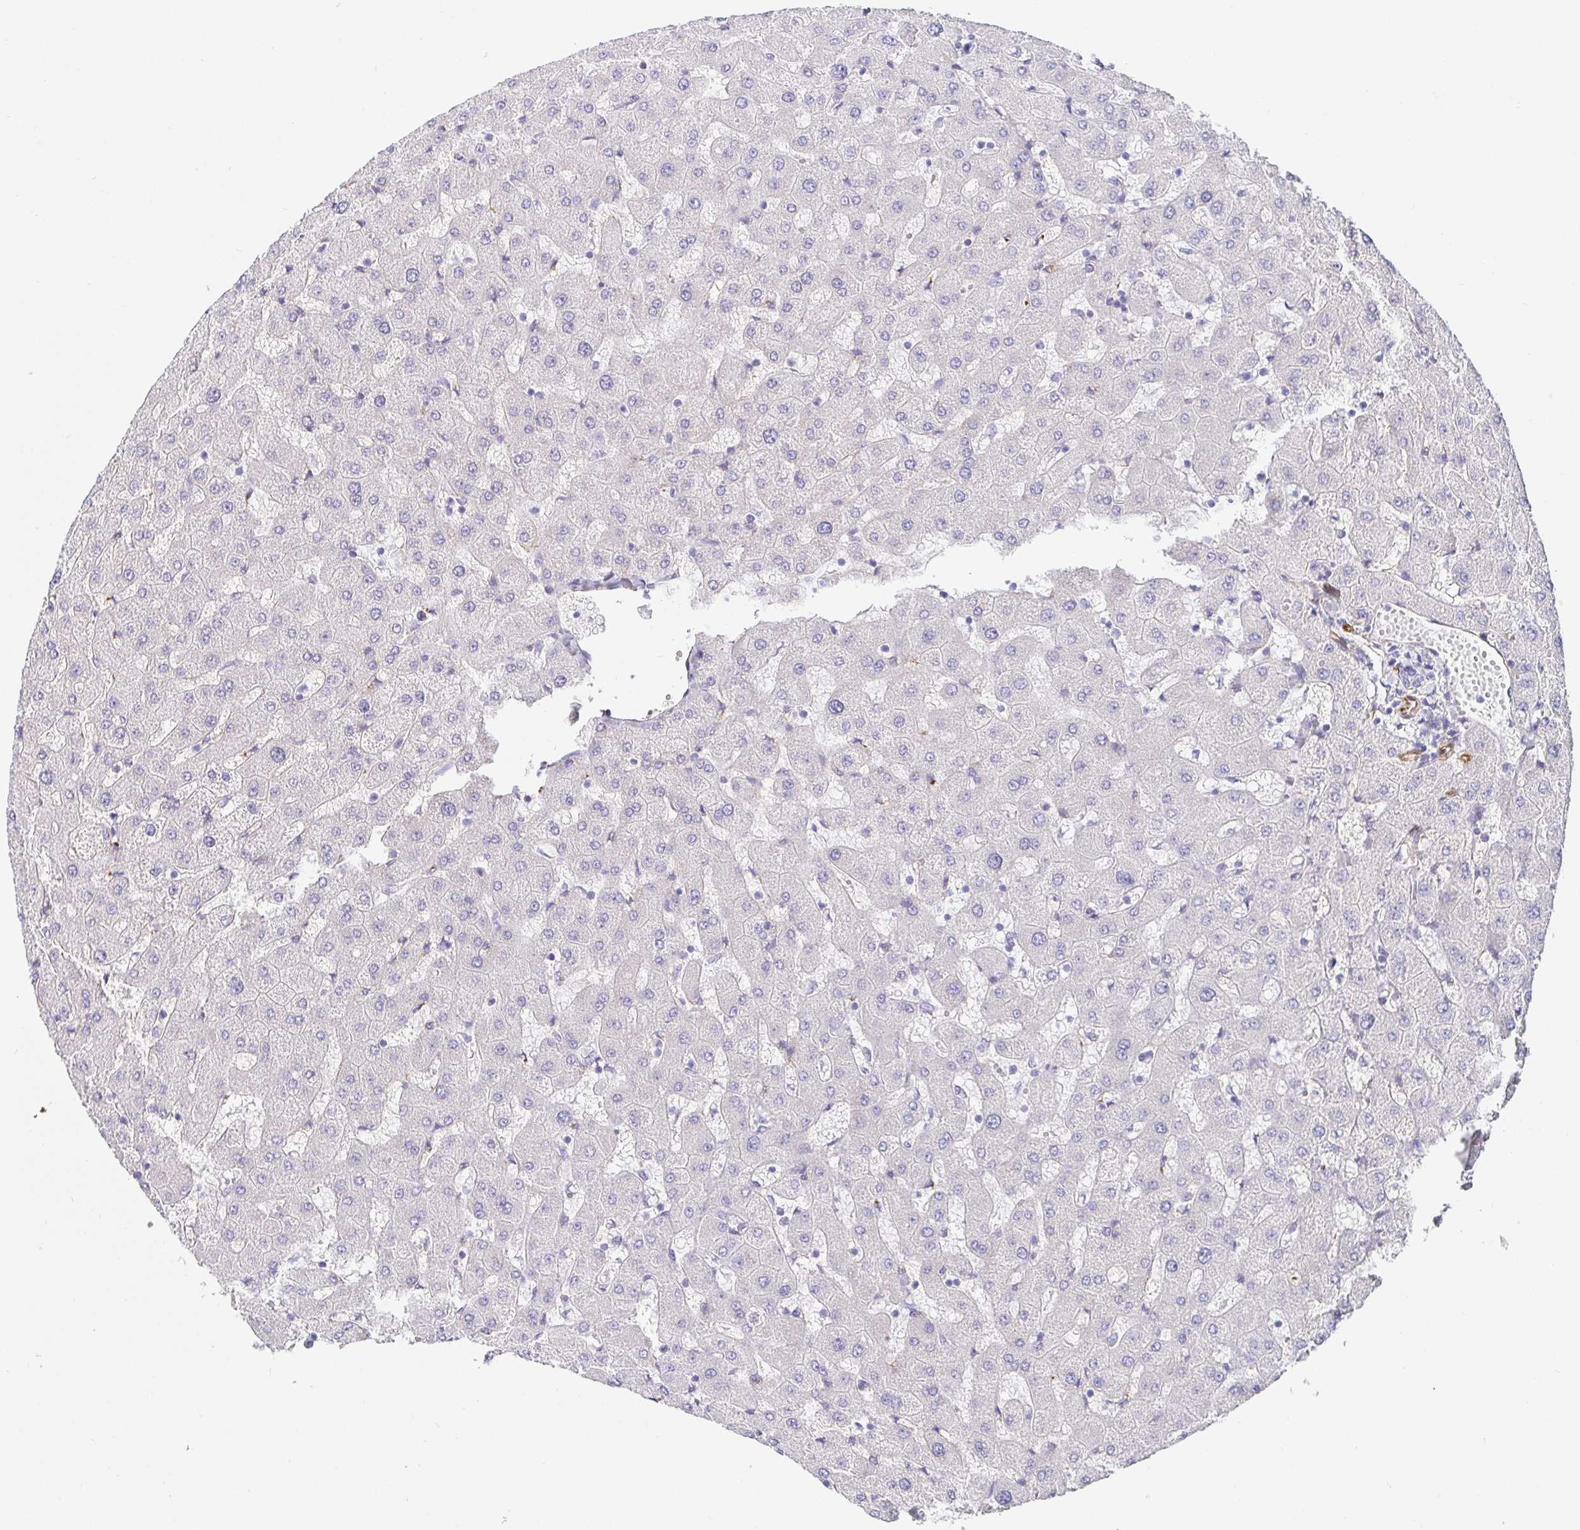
{"staining": {"intensity": "negative", "quantity": "none", "location": "none"}, "tissue": "liver", "cell_type": "Cholangiocytes", "image_type": "normal", "snomed": [{"axis": "morphology", "description": "Normal tissue, NOS"}, {"axis": "topography", "description": "Liver"}], "caption": "An IHC histopathology image of unremarkable liver is shown. There is no staining in cholangiocytes of liver.", "gene": "DOCK1", "patient": {"sex": "female", "age": 63}}